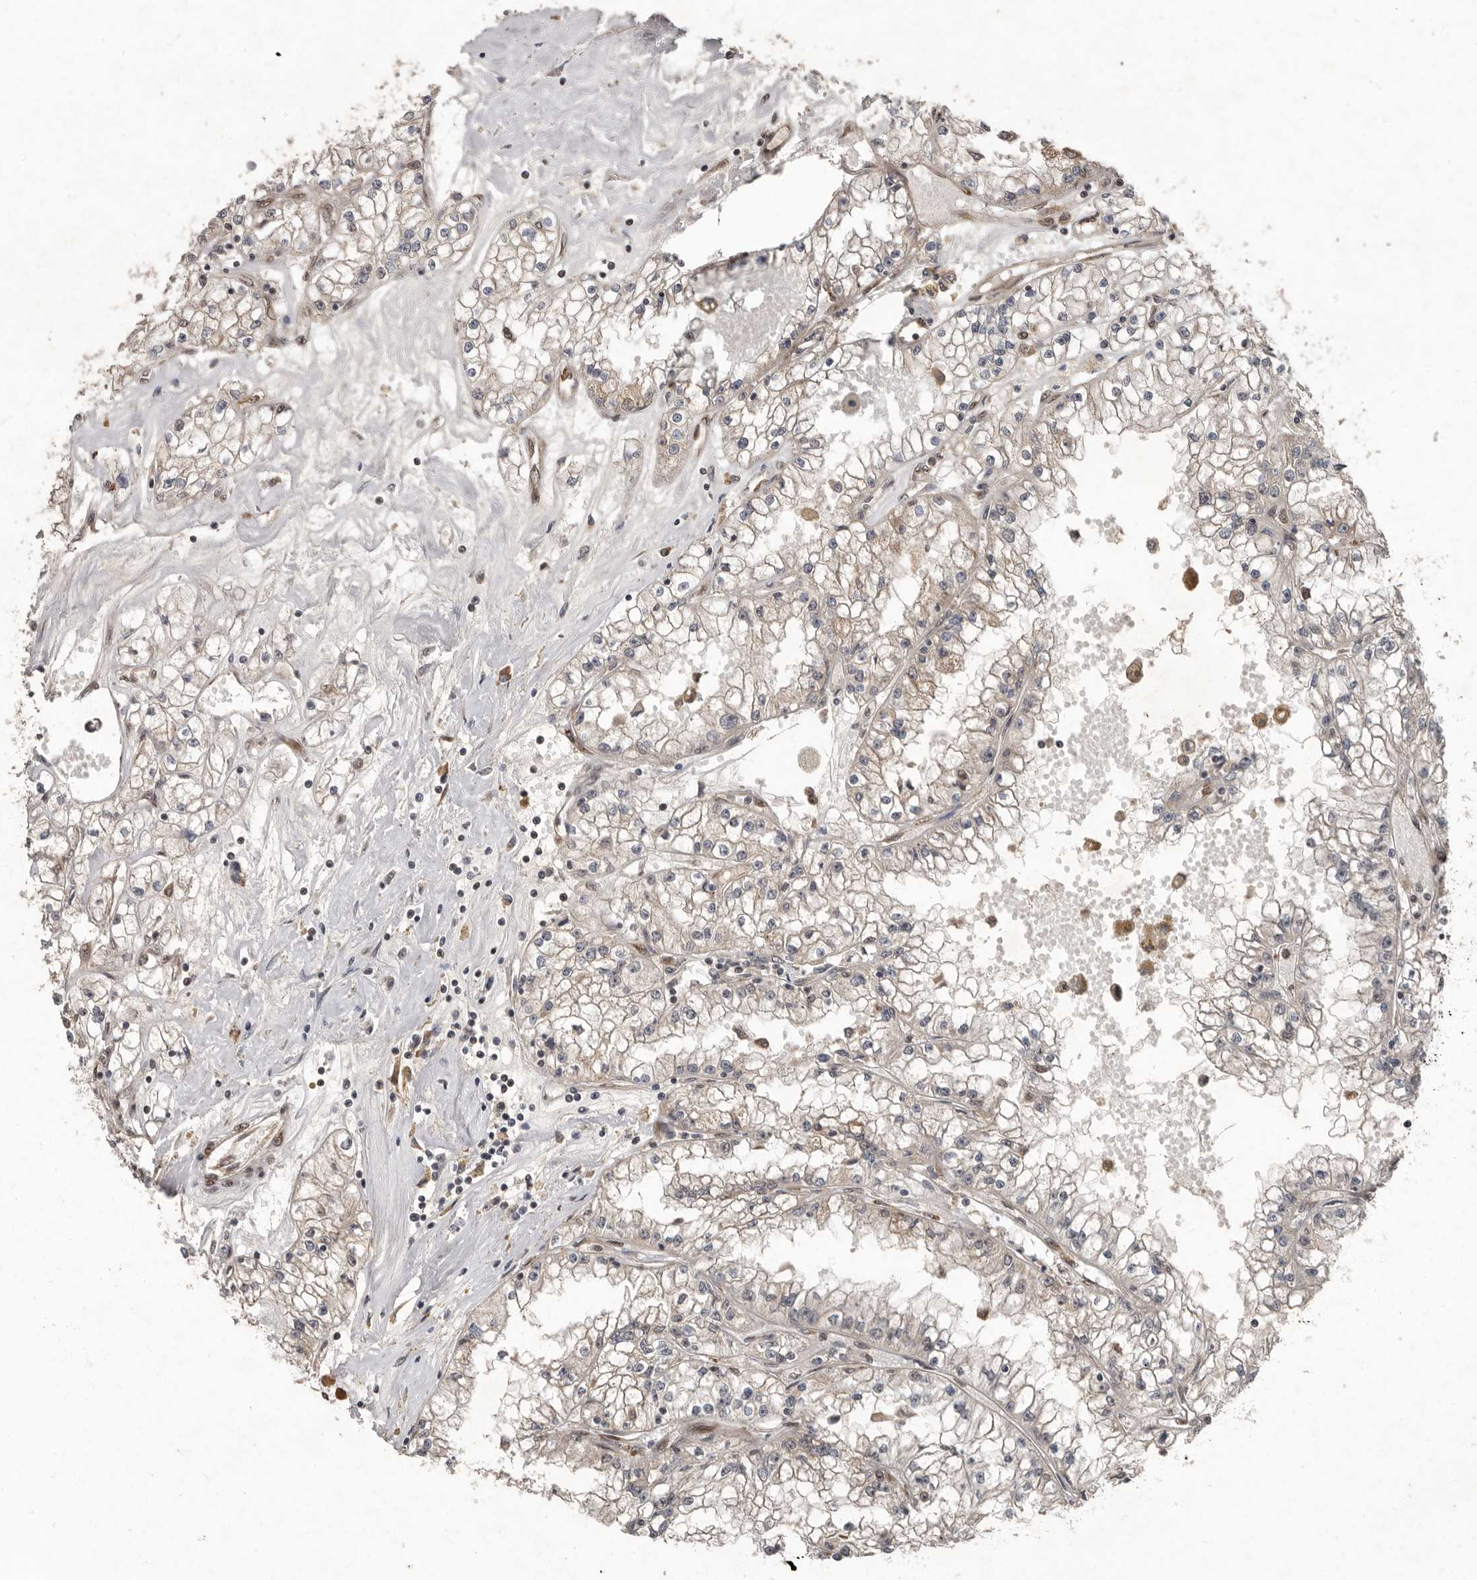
{"staining": {"intensity": "weak", "quantity": "25%-75%", "location": "cytoplasmic/membranous"}, "tissue": "renal cancer", "cell_type": "Tumor cells", "image_type": "cancer", "snomed": [{"axis": "morphology", "description": "Adenocarcinoma, NOS"}, {"axis": "topography", "description": "Kidney"}], "caption": "Renal cancer (adenocarcinoma) was stained to show a protein in brown. There is low levels of weak cytoplasmic/membranous positivity in approximately 25%-75% of tumor cells.", "gene": "LRGUK", "patient": {"sex": "male", "age": 56}}